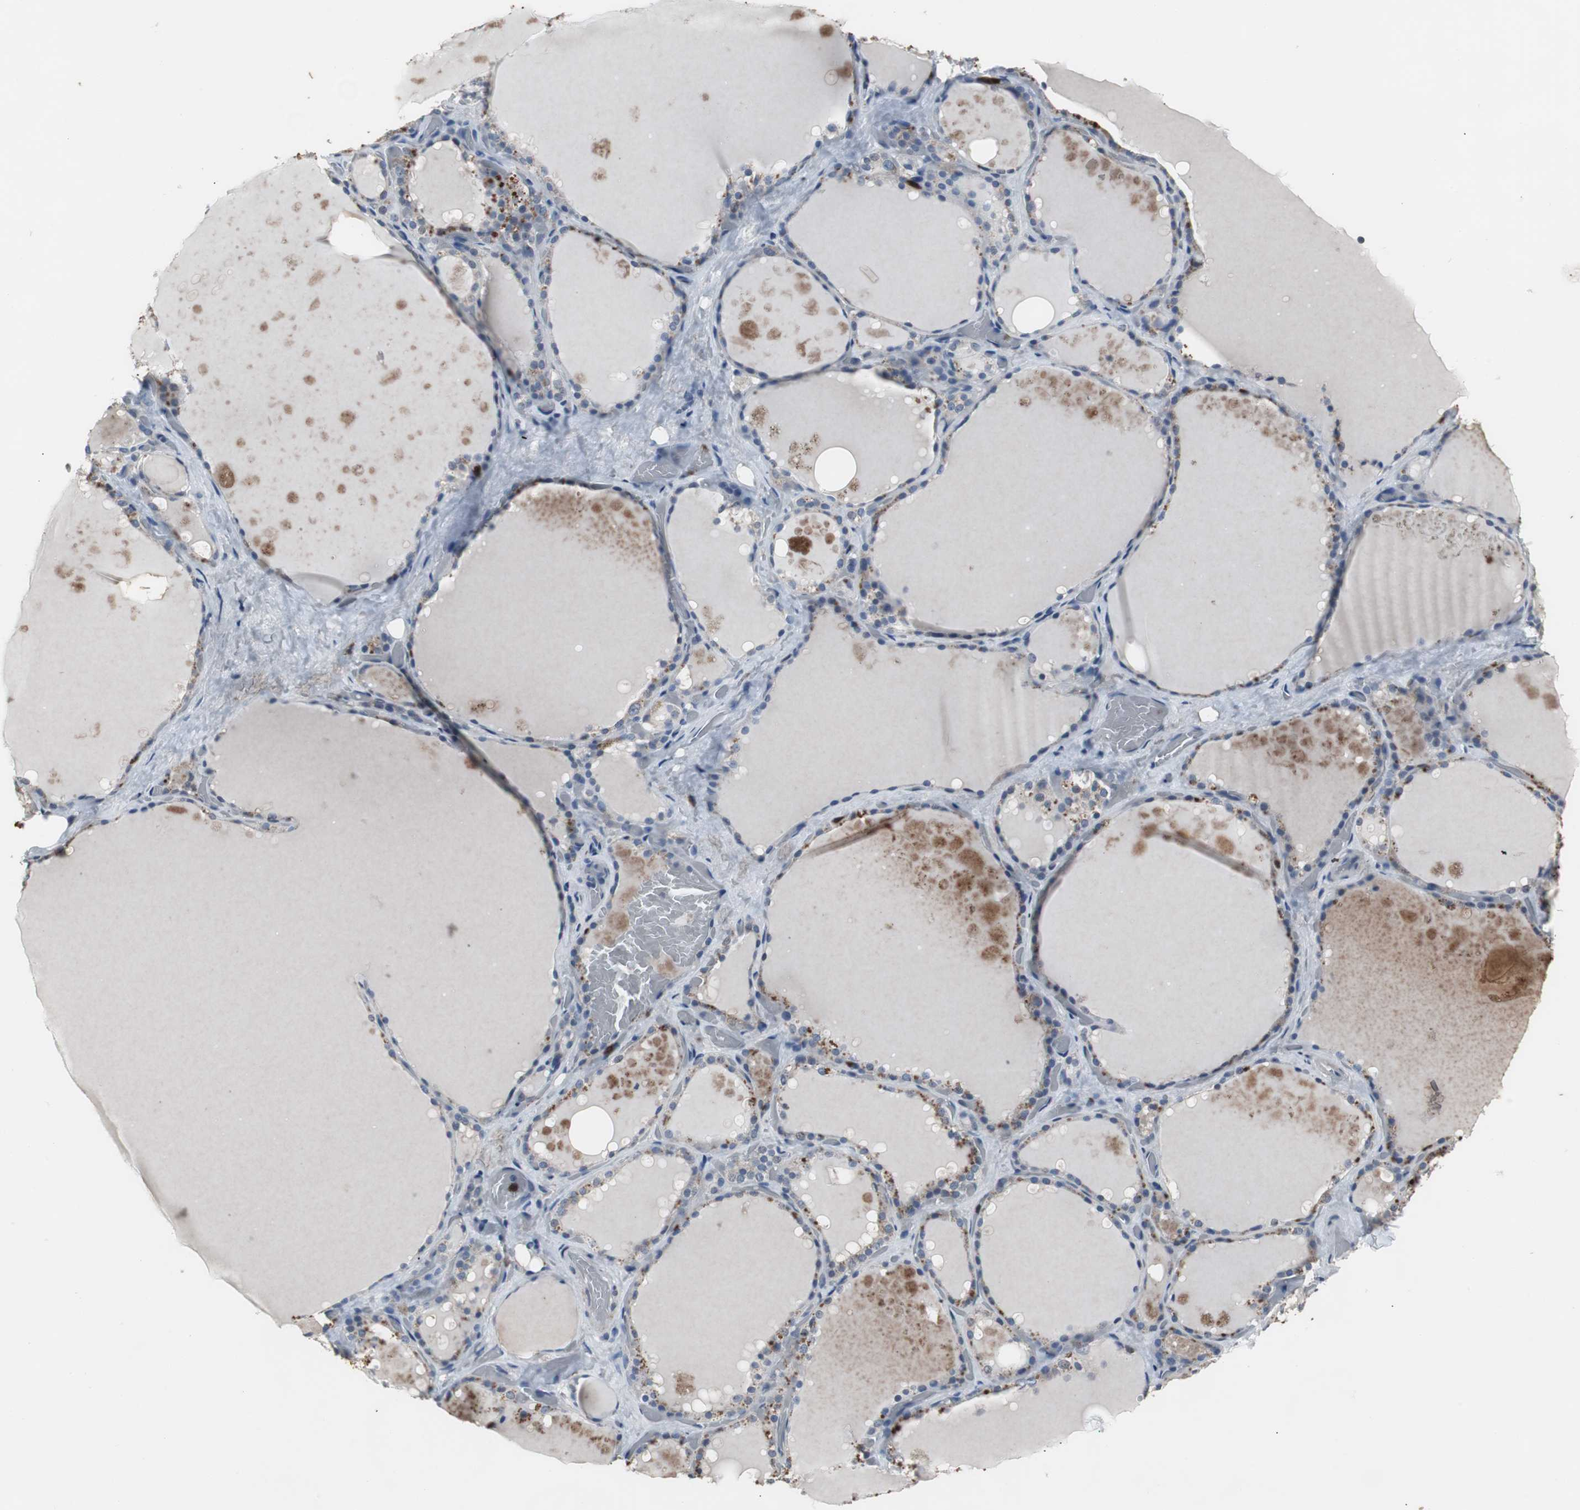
{"staining": {"intensity": "moderate", "quantity": "<25%", "location": "cytoplasmic/membranous"}, "tissue": "thyroid gland", "cell_type": "Glandular cells", "image_type": "normal", "snomed": [{"axis": "morphology", "description": "Normal tissue, NOS"}, {"axis": "topography", "description": "Thyroid gland"}], "caption": "Immunohistochemistry (IHC) of unremarkable human thyroid gland exhibits low levels of moderate cytoplasmic/membranous positivity in about <25% of glandular cells.", "gene": "NCF2", "patient": {"sex": "male", "age": 61}}